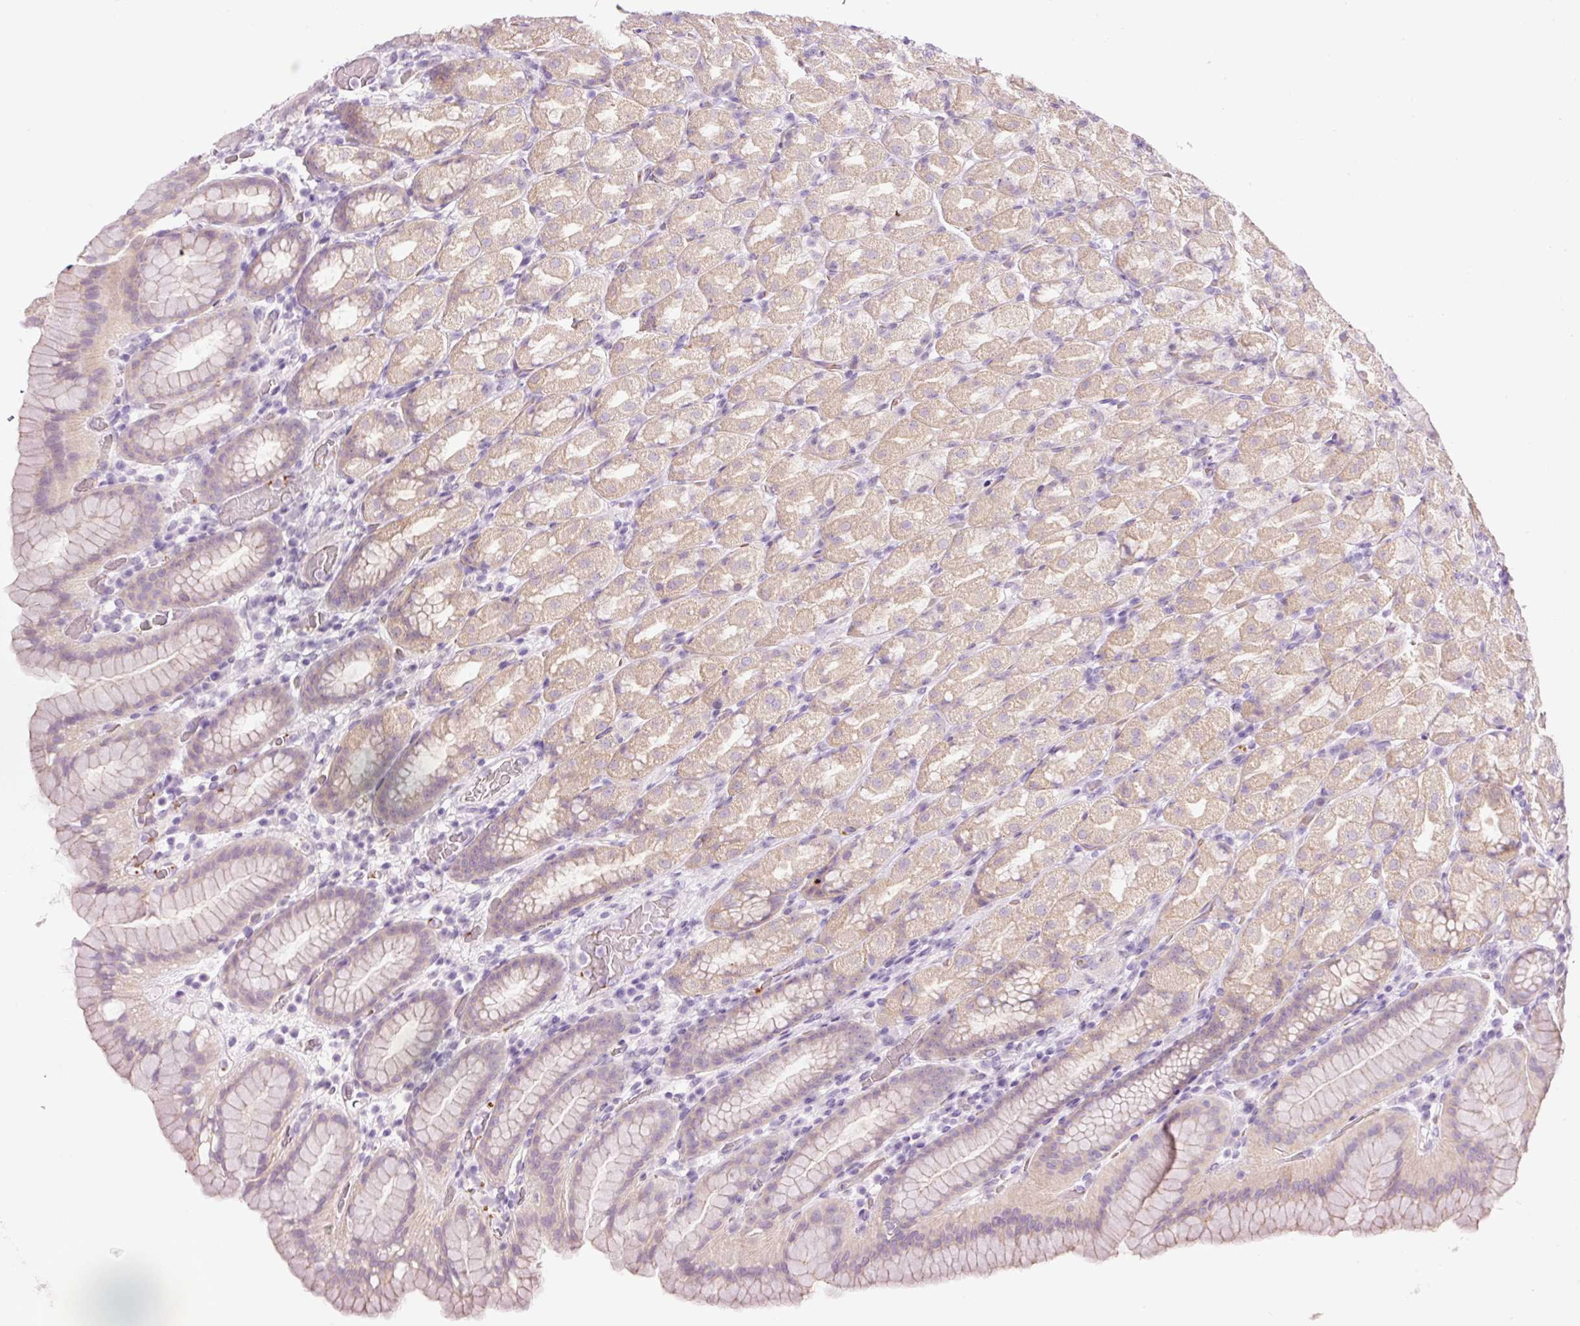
{"staining": {"intensity": "weak", "quantity": "25%-75%", "location": "cytoplasmic/membranous"}, "tissue": "stomach", "cell_type": "Glandular cells", "image_type": "normal", "snomed": [{"axis": "morphology", "description": "Normal tissue, NOS"}, {"axis": "topography", "description": "Stomach, upper"}, {"axis": "topography", "description": "Stomach"}], "caption": "This image reveals immunohistochemistry (IHC) staining of benign human stomach, with low weak cytoplasmic/membranous positivity in about 25%-75% of glandular cells.", "gene": "HSPA4L", "patient": {"sex": "male", "age": 68}}